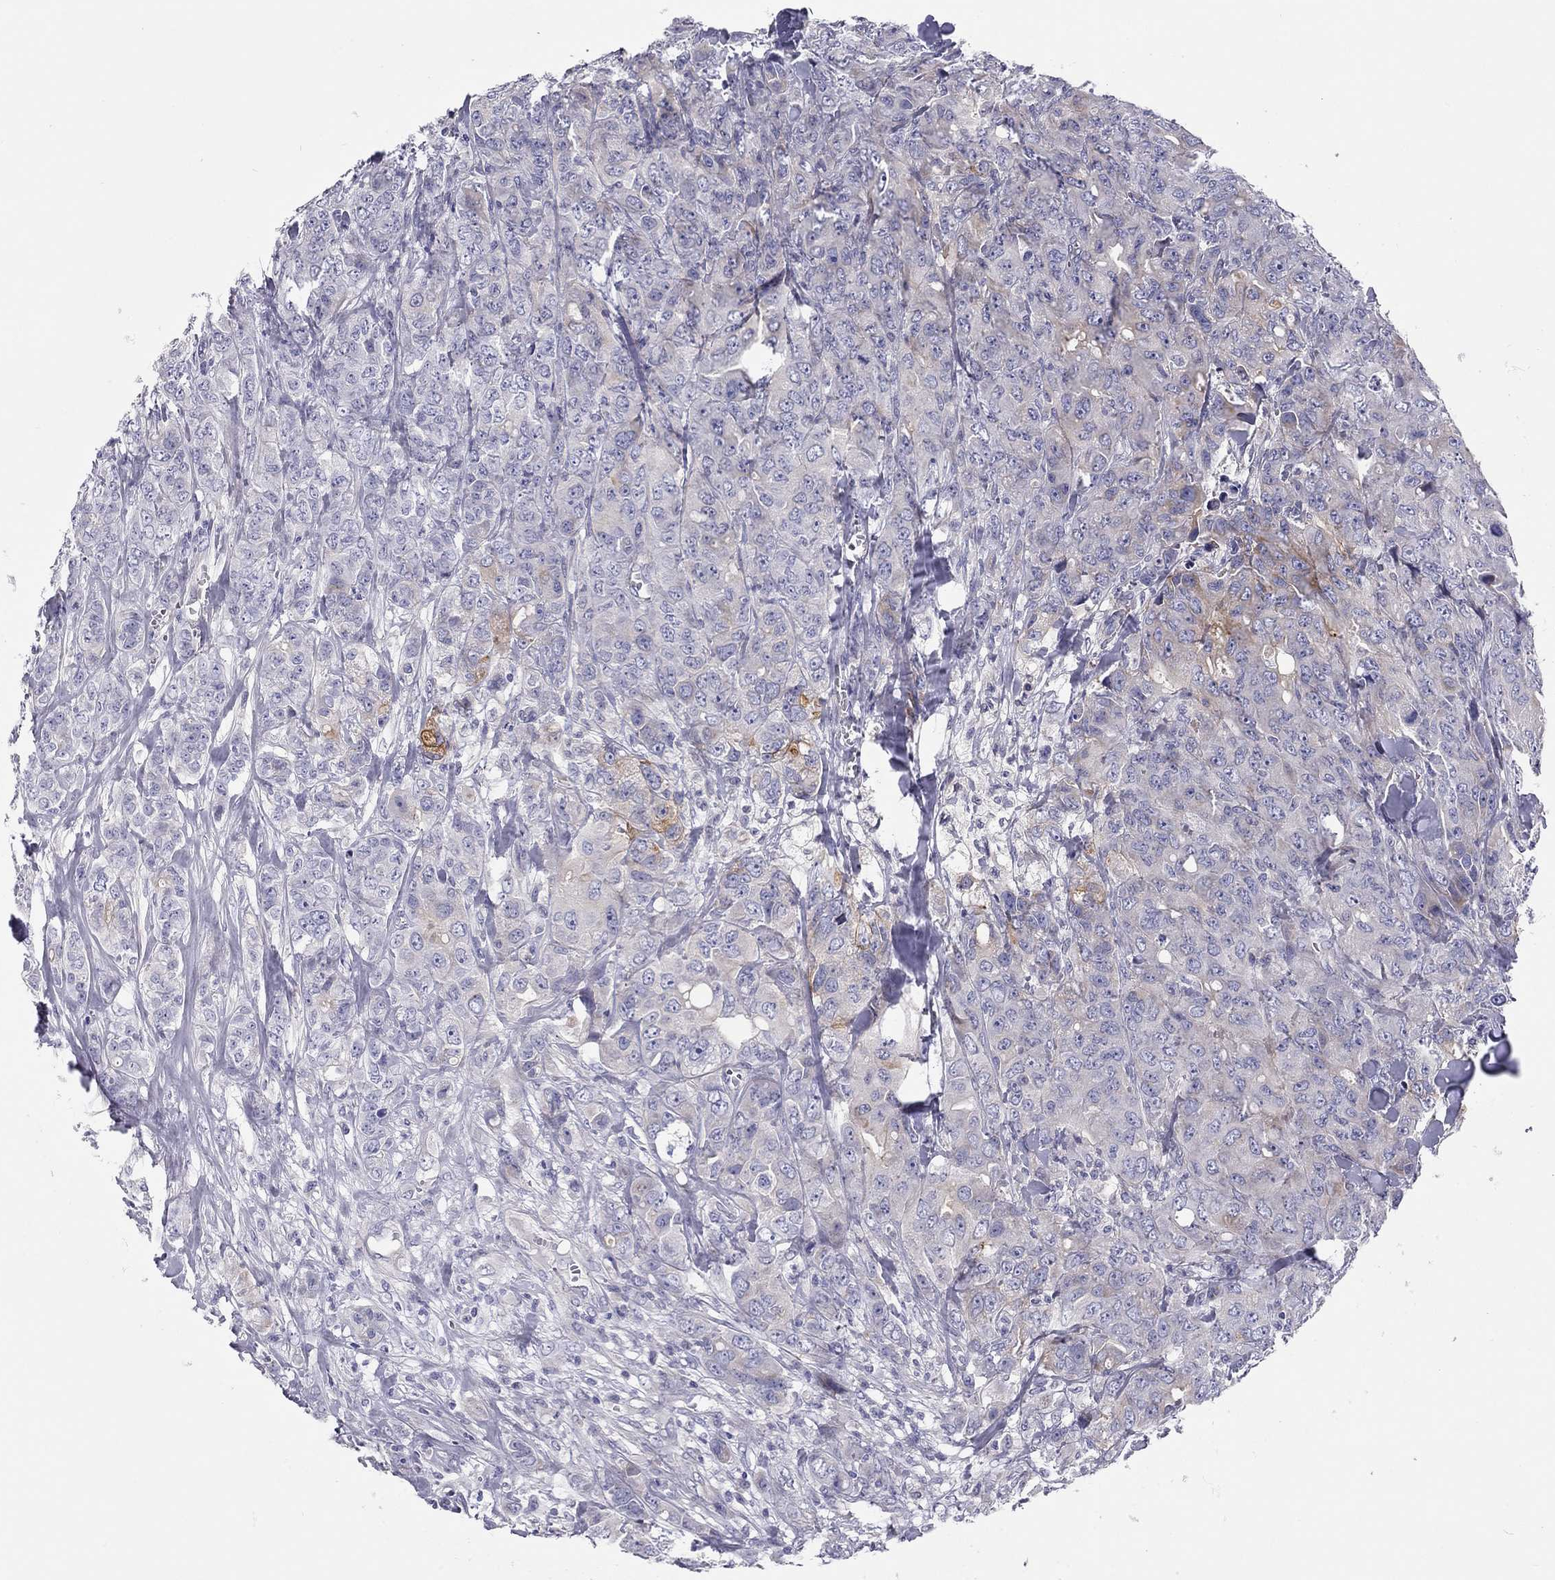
{"staining": {"intensity": "weak", "quantity": "<25%", "location": "cytoplasmic/membranous"}, "tissue": "breast cancer", "cell_type": "Tumor cells", "image_type": "cancer", "snomed": [{"axis": "morphology", "description": "Duct carcinoma"}, {"axis": "topography", "description": "Breast"}], "caption": "A high-resolution image shows immunohistochemistry (IHC) staining of breast cancer, which exhibits no significant expression in tumor cells.", "gene": "SCARB1", "patient": {"sex": "female", "age": 43}}